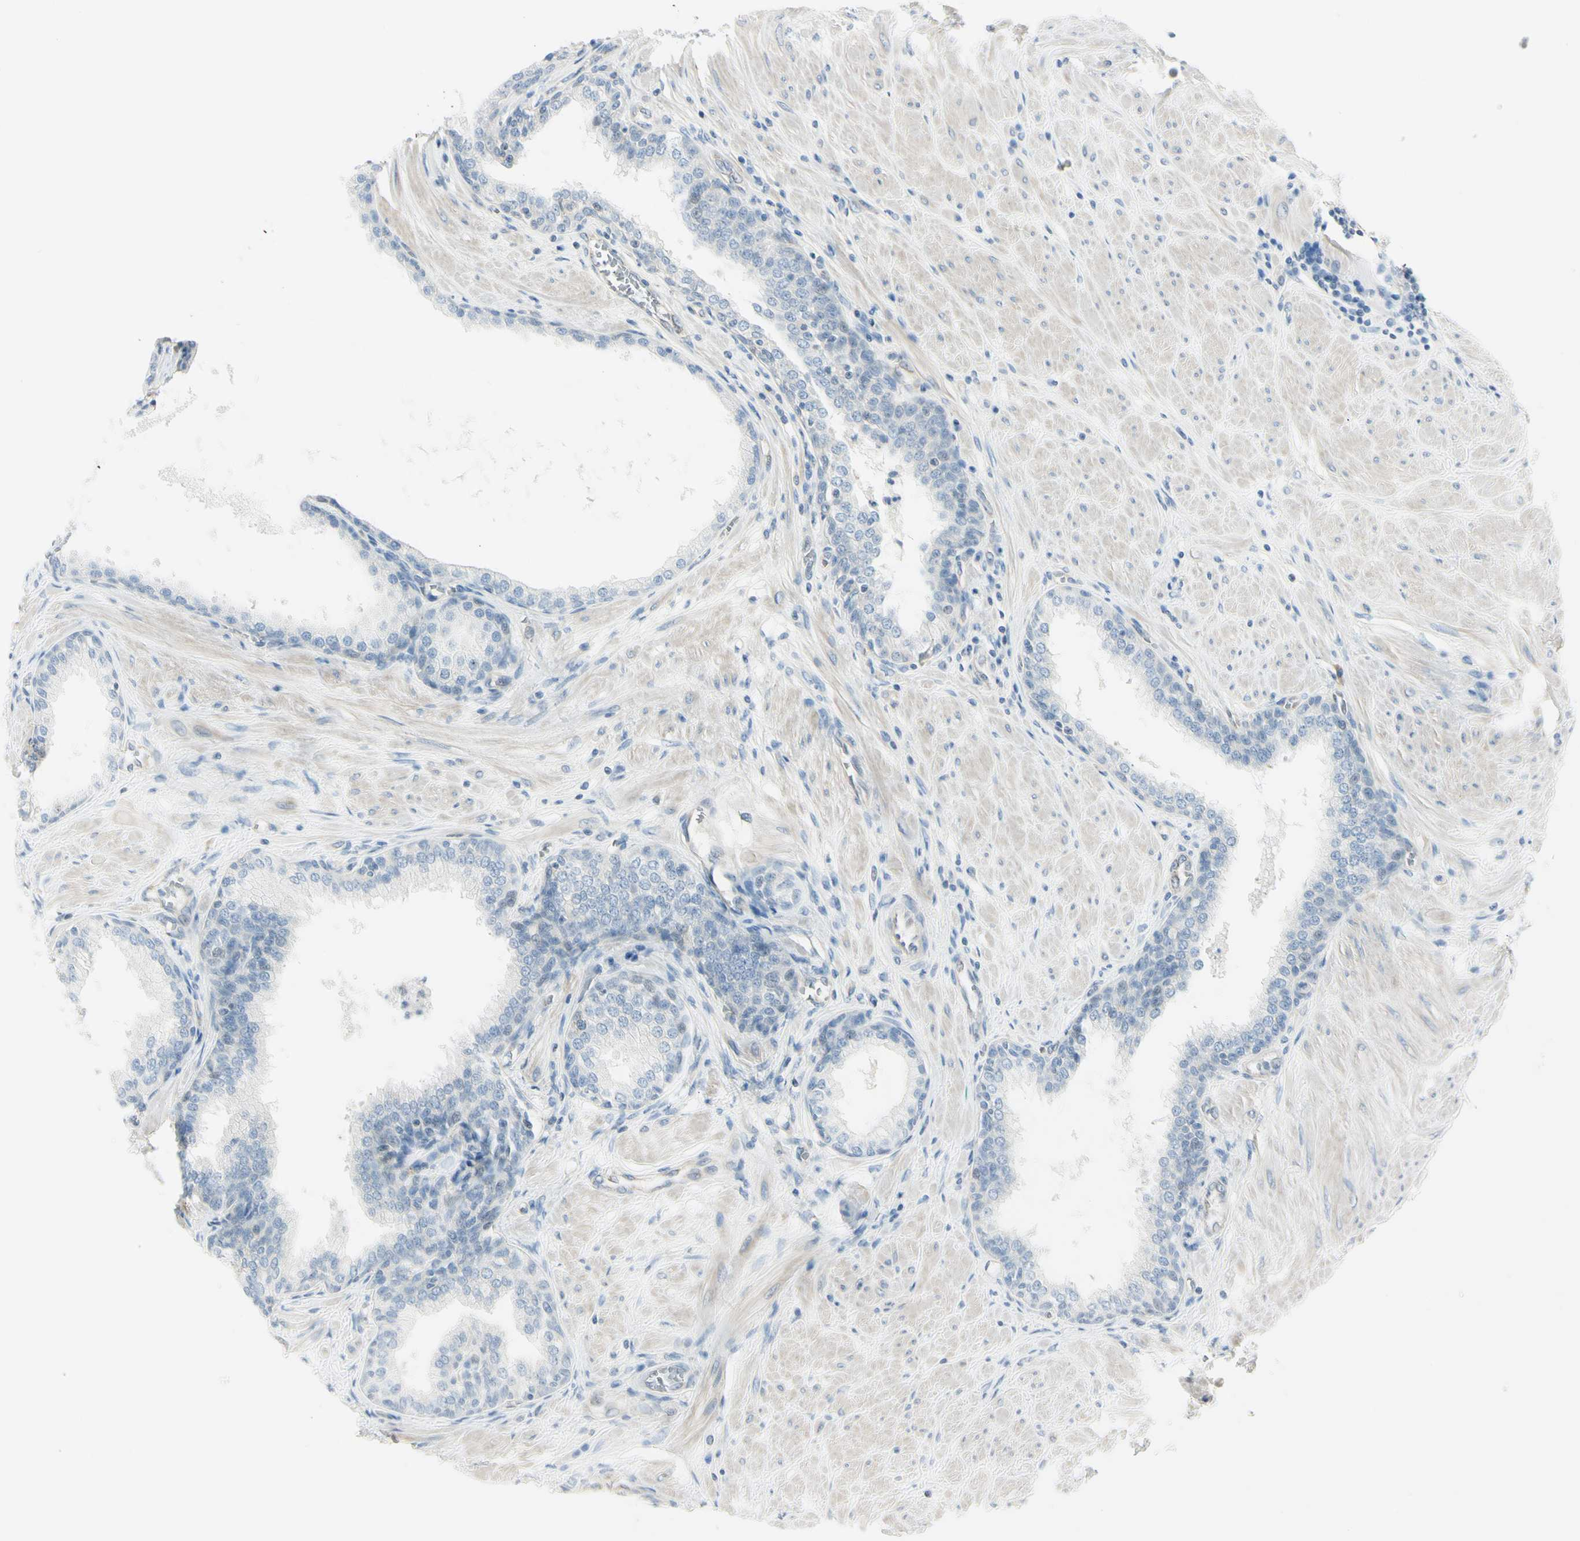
{"staining": {"intensity": "negative", "quantity": "none", "location": "none"}, "tissue": "prostate", "cell_type": "Glandular cells", "image_type": "normal", "snomed": [{"axis": "morphology", "description": "Normal tissue, NOS"}, {"axis": "topography", "description": "Prostate"}], "caption": "The micrograph demonstrates no significant staining in glandular cells of prostate. (DAB immunohistochemistry (IHC), high magnification).", "gene": "ASB9", "patient": {"sex": "male", "age": 51}}